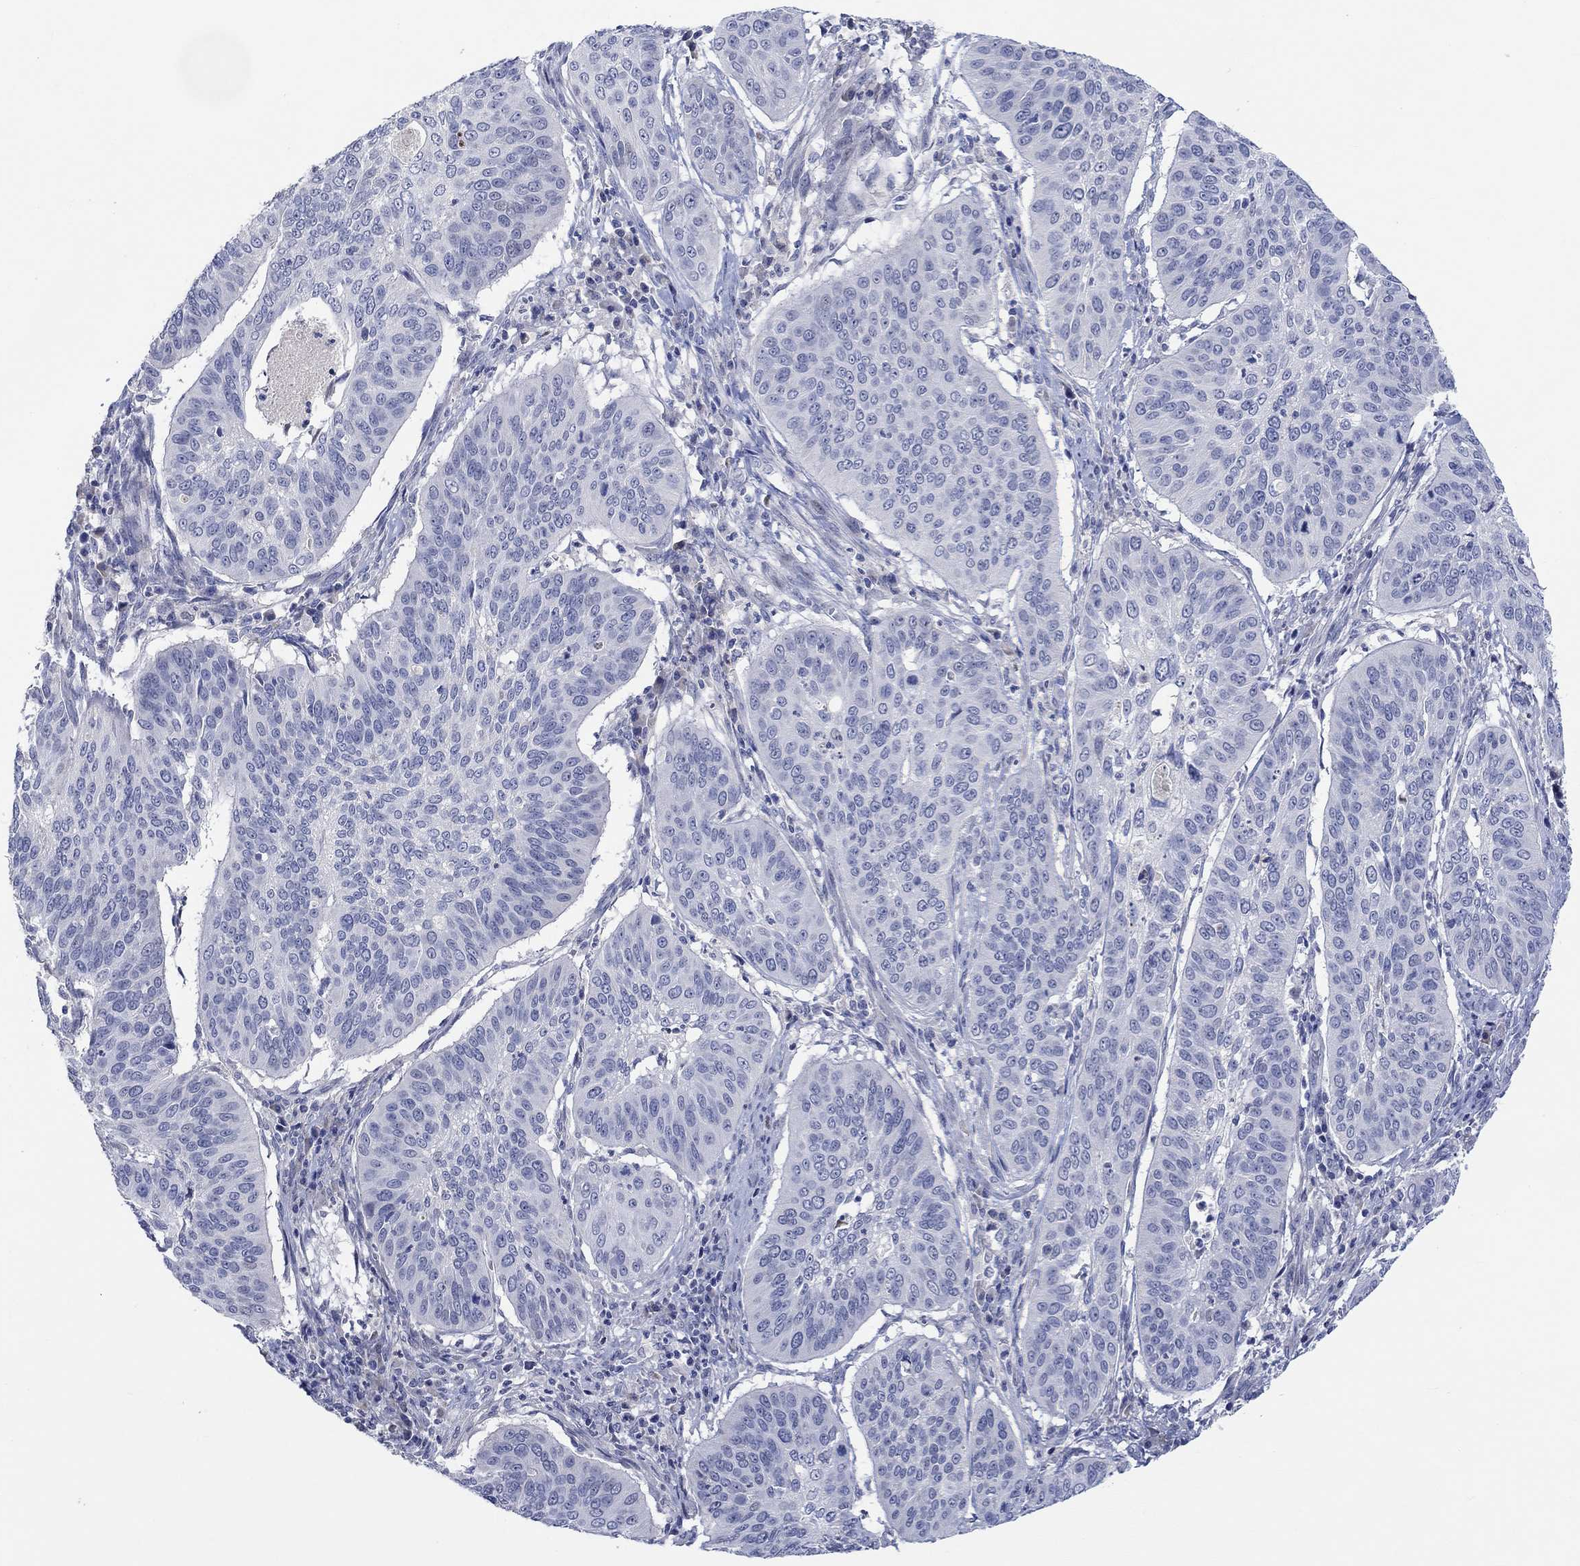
{"staining": {"intensity": "negative", "quantity": "none", "location": "none"}, "tissue": "cervical cancer", "cell_type": "Tumor cells", "image_type": "cancer", "snomed": [{"axis": "morphology", "description": "Normal tissue, NOS"}, {"axis": "morphology", "description": "Squamous cell carcinoma, NOS"}, {"axis": "topography", "description": "Cervix"}], "caption": "Tumor cells are negative for brown protein staining in cervical cancer (squamous cell carcinoma). The staining was performed using DAB to visualize the protein expression in brown, while the nuclei were stained in blue with hematoxylin (Magnification: 20x).", "gene": "DLK1", "patient": {"sex": "female", "age": 39}}